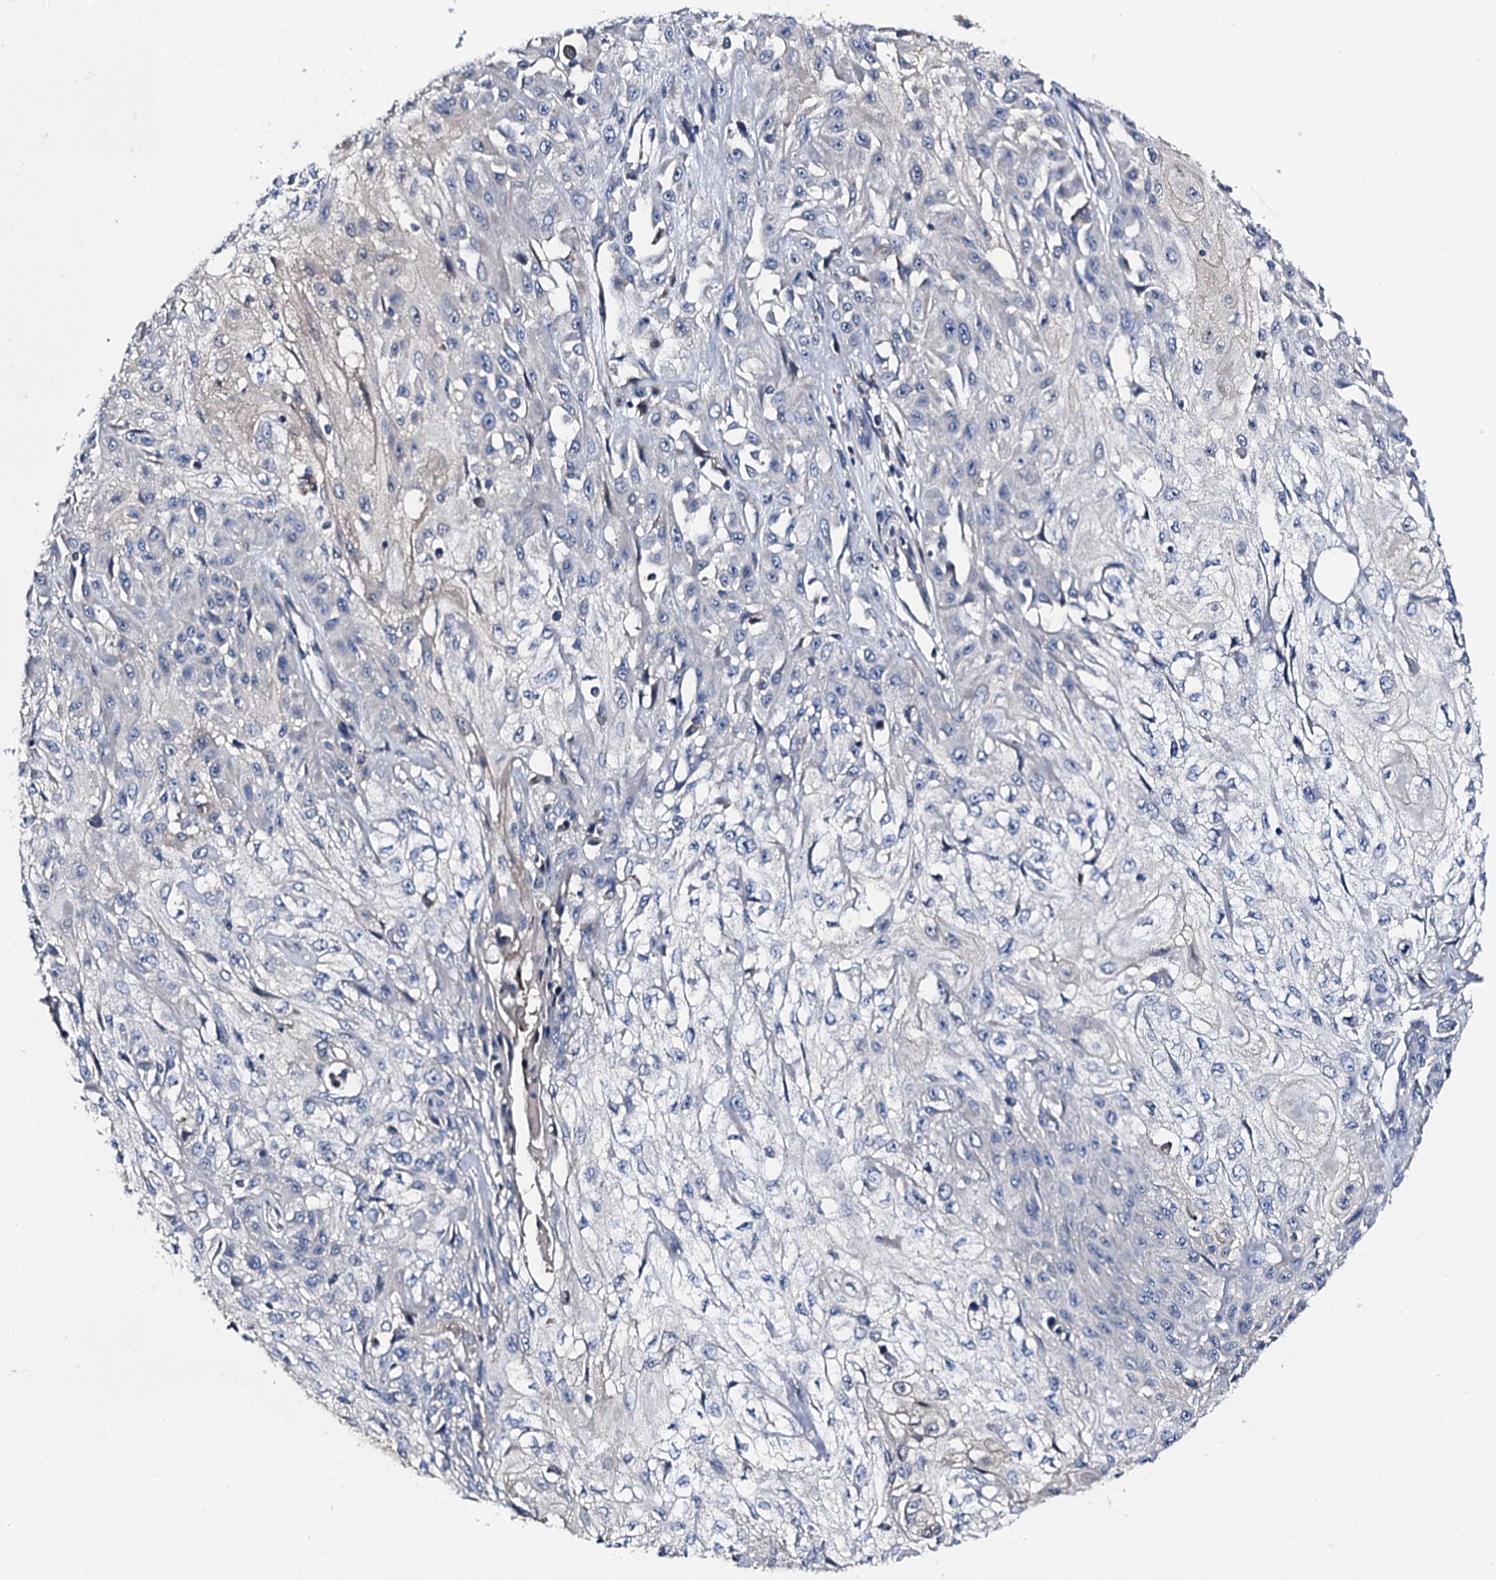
{"staining": {"intensity": "negative", "quantity": "none", "location": "none"}, "tissue": "skin cancer", "cell_type": "Tumor cells", "image_type": "cancer", "snomed": [{"axis": "morphology", "description": "Squamous cell carcinoma, NOS"}, {"axis": "morphology", "description": "Squamous cell carcinoma, metastatic, NOS"}, {"axis": "topography", "description": "Skin"}, {"axis": "topography", "description": "Lymph node"}], "caption": "This is an immunohistochemistry (IHC) image of human skin squamous cell carcinoma. There is no expression in tumor cells.", "gene": "TRAFD1", "patient": {"sex": "male", "age": 75}}